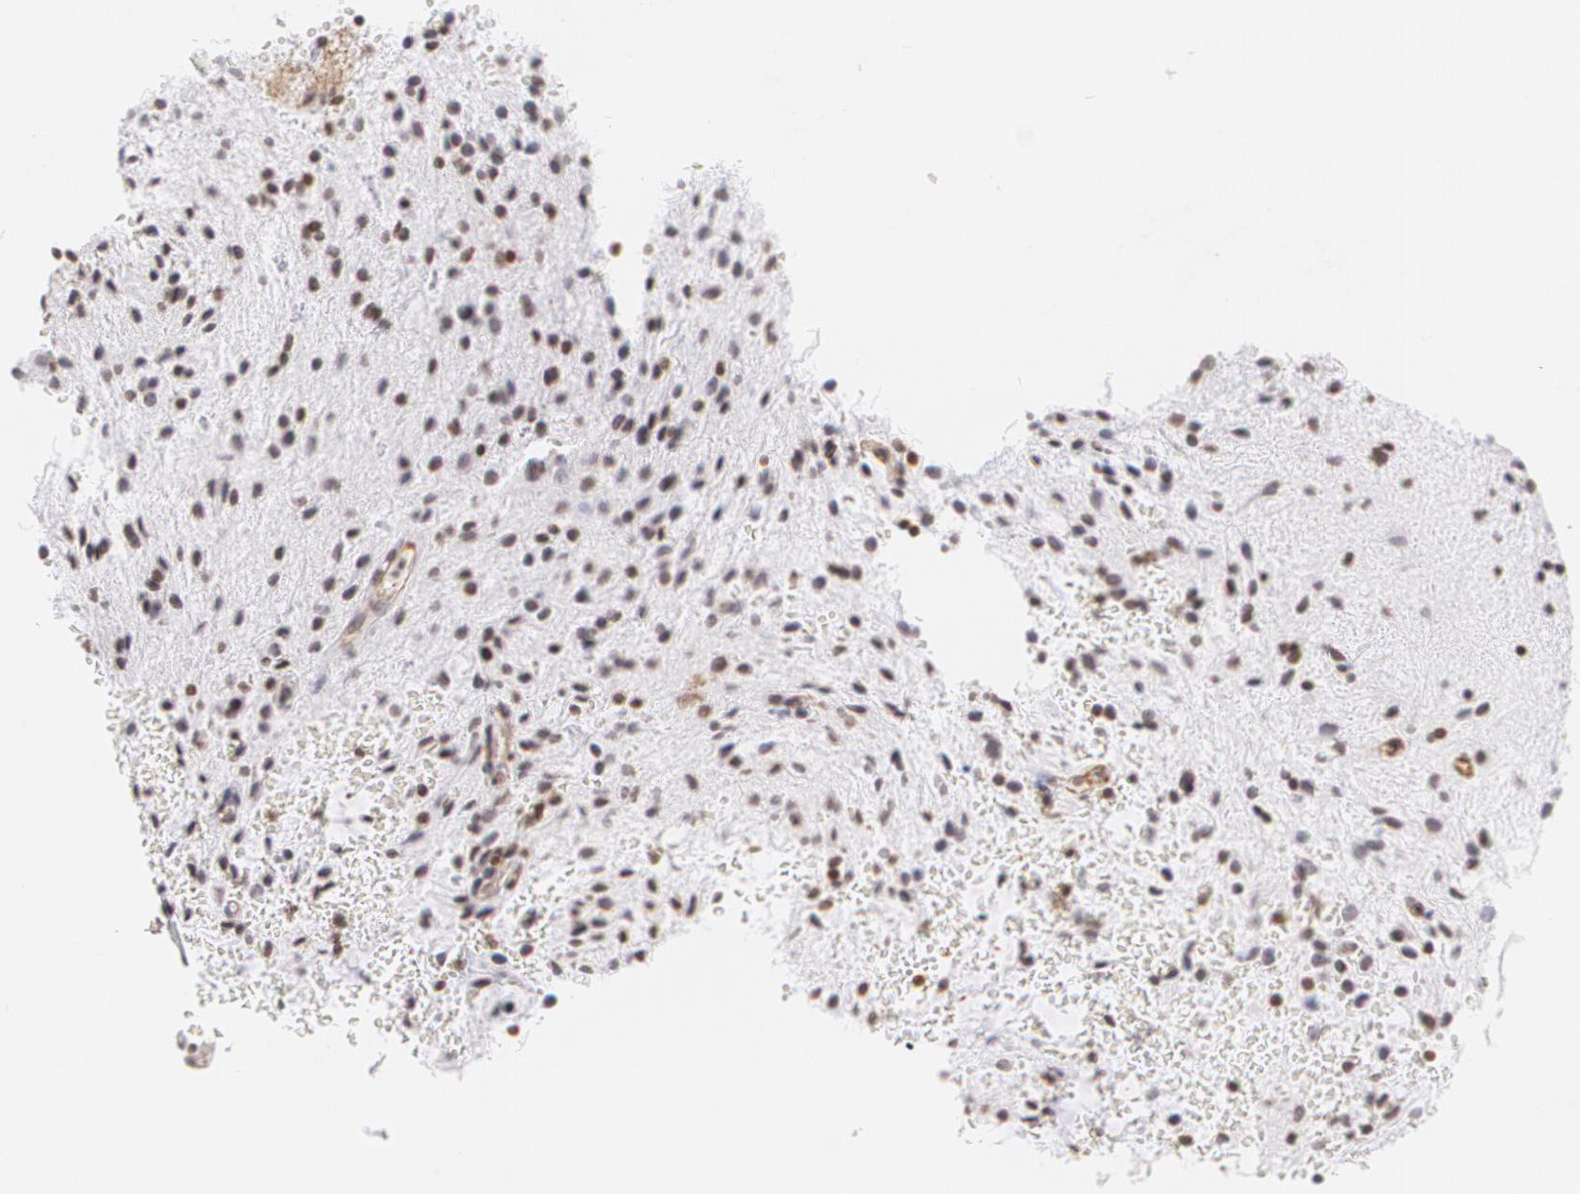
{"staining": {"intensity": "weak", "quantity": "25%-75%", "location": "nuclear"}, "tissue": "glioma", "cell_type": "Tumor cells", "image_type": "cancer", "snomed": [{"axis": "morphology", "description": "Glioma, malignant, NOS"}, {"axis": "topography", "description": "Cerebellum"}], "caption": "Immunohistochemistry (IHC) micrograph of neoplastic tissue: human malignant glioma stained using immunohistochemistry displays low levels of weak protein expression localized specifically in the nuclear of tumor cells, appearing as a nuclear brown color.", "gene": "VAMP1", "patient": {"sex": "female", "age": 10}}